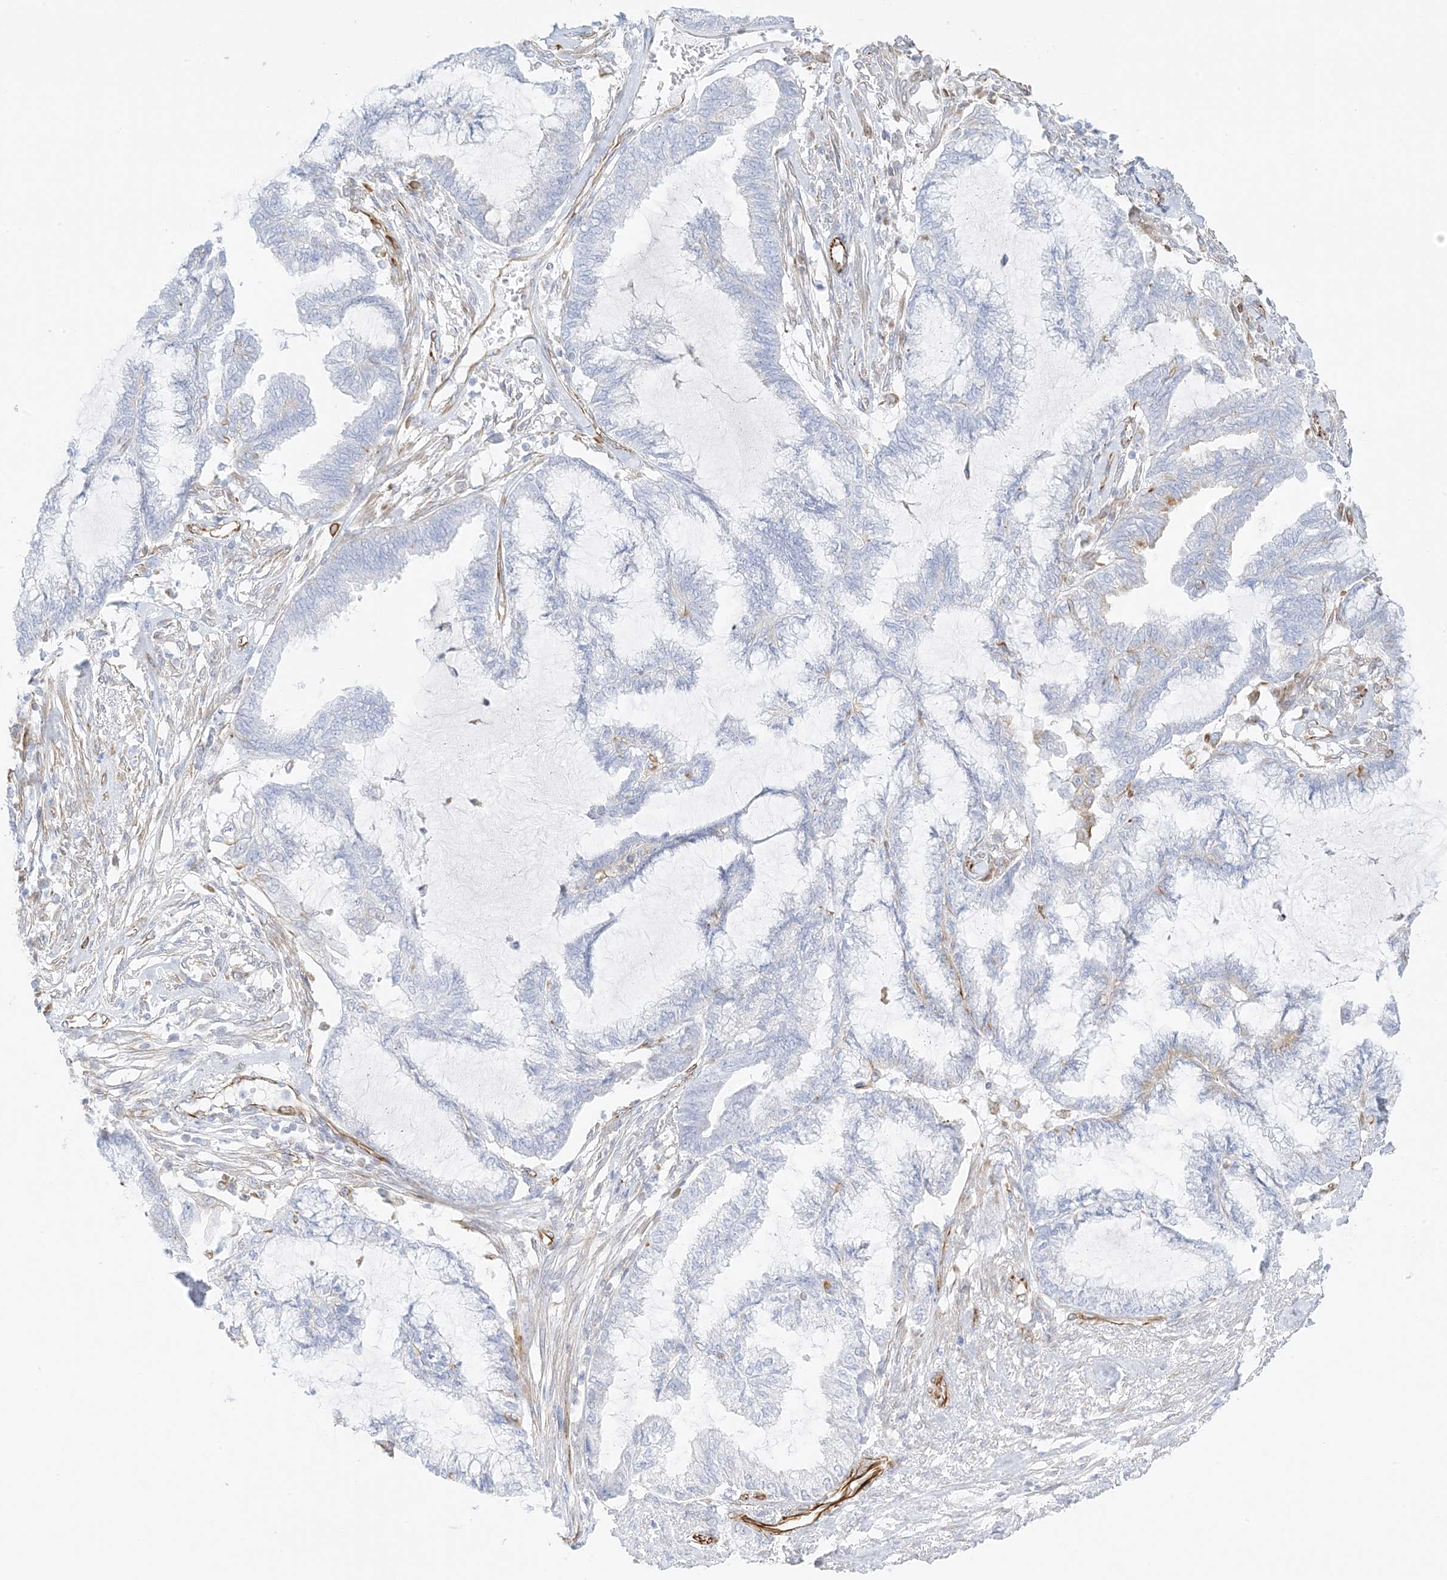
{"staining": {"intensity": "negative", "quantity": "none", "location": "none"}, "tissue": "endometrial cancer", "cell_type": "Tumor cells", "image_type": "cancer", "snomed": [{"axis": "morphology", "description": "Adenocarcinoma, NOS"}, {"axis": "topography", "description": "Endometrium"}], "caption": "The histopathology image demonstrates no staining of tumor cells in endometrial cancer. (Immunohistochemistry (ihc), brightfield microscopy, high magnification).", "gene": "PID1", "patient": {"sex": "female", "age": 86}}